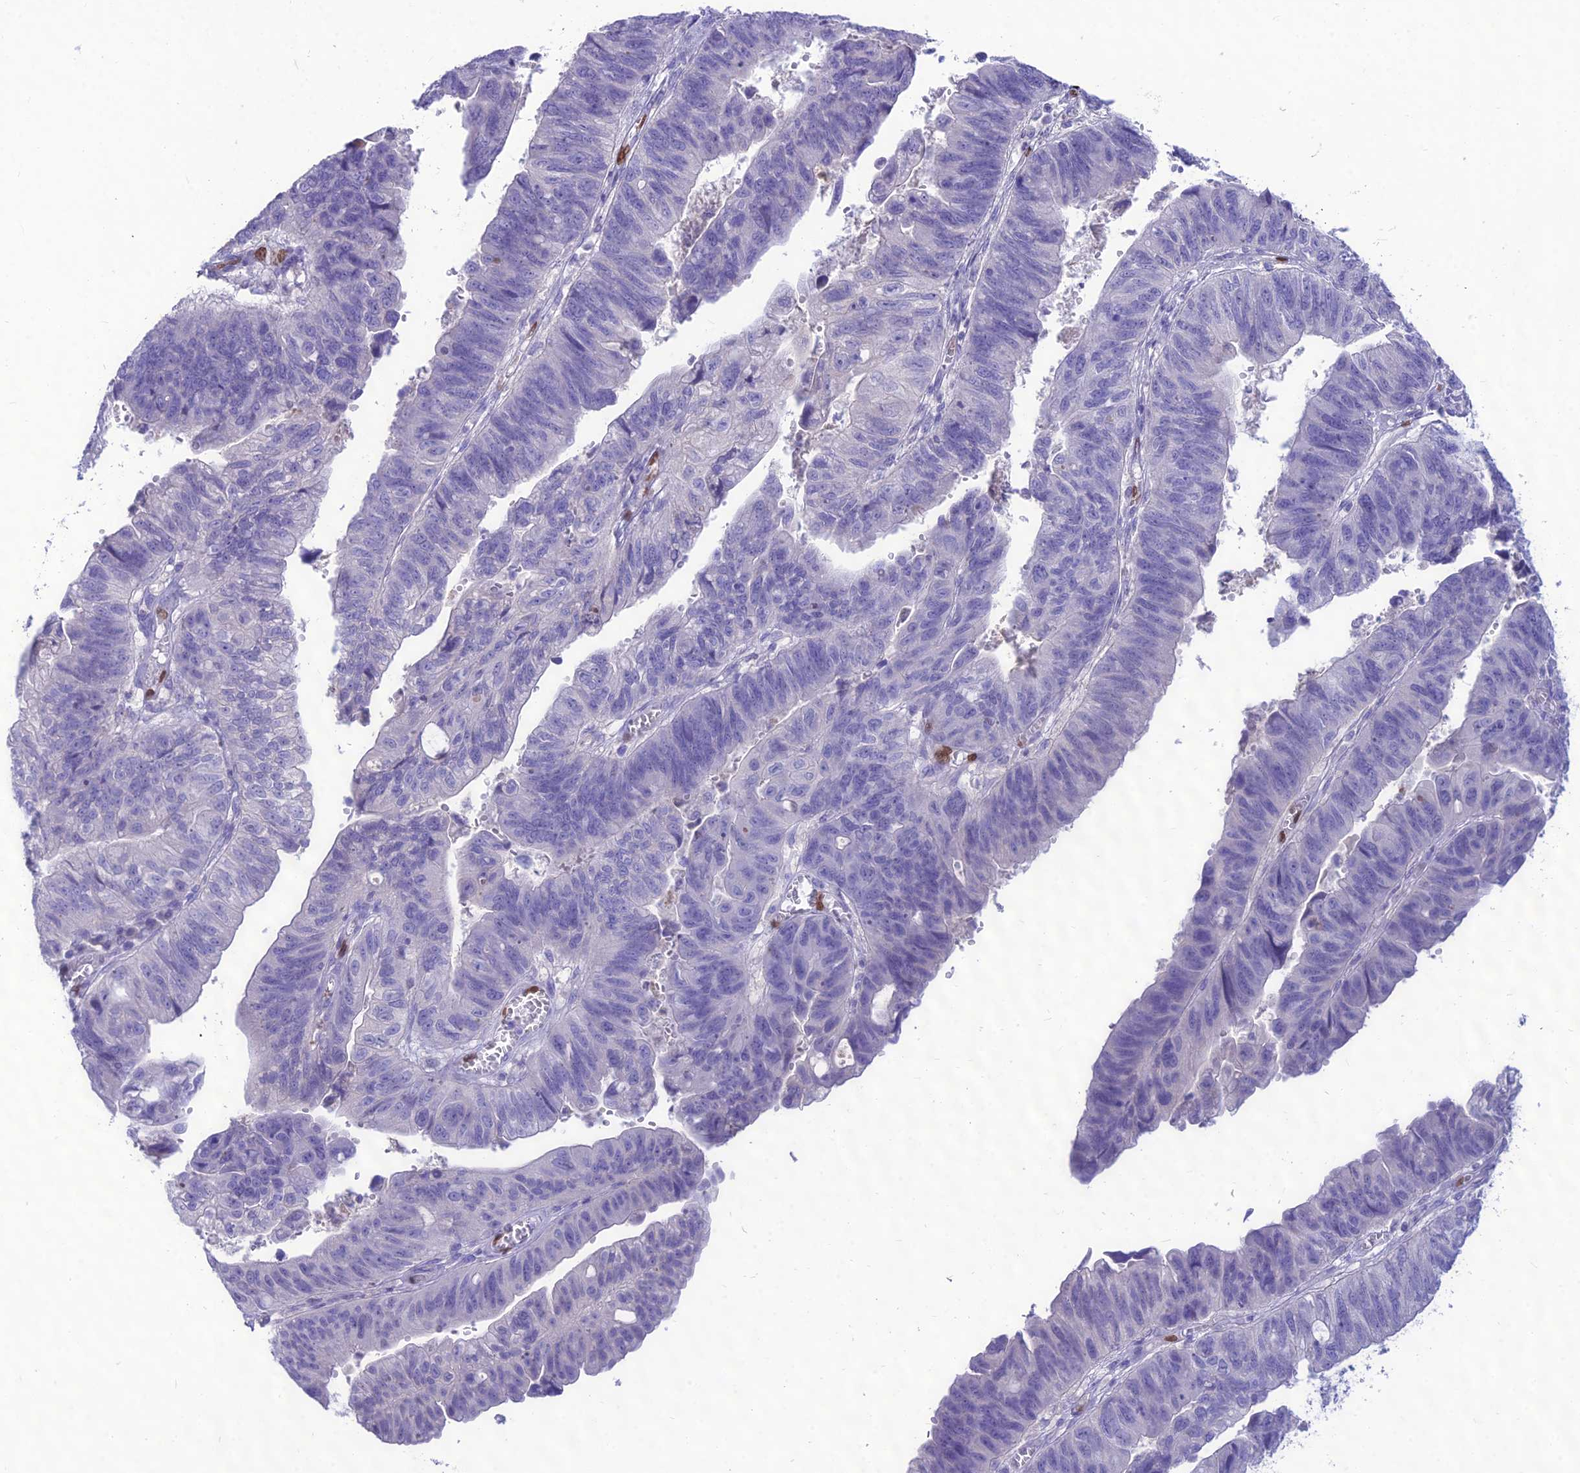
{"staining": {"intensity": "negative", "quantity": "none", "location": "none"}, "tissue": "stomach cancer", "cell_type": "Tumor cells", "image_type": "cancer", "snomed": [{"axis": "morphology", "description": "Adenocarcinoma, NOS"}, {"axis": "topography", "description": "Stomach"}], "caption": "This is an IHC photomicrograph of human stomach cancer (adenocarcinoma). There is no positivity in tumor cells.", "gene": "NOVA2", "patient": {"sex": "male", "age": 59}}